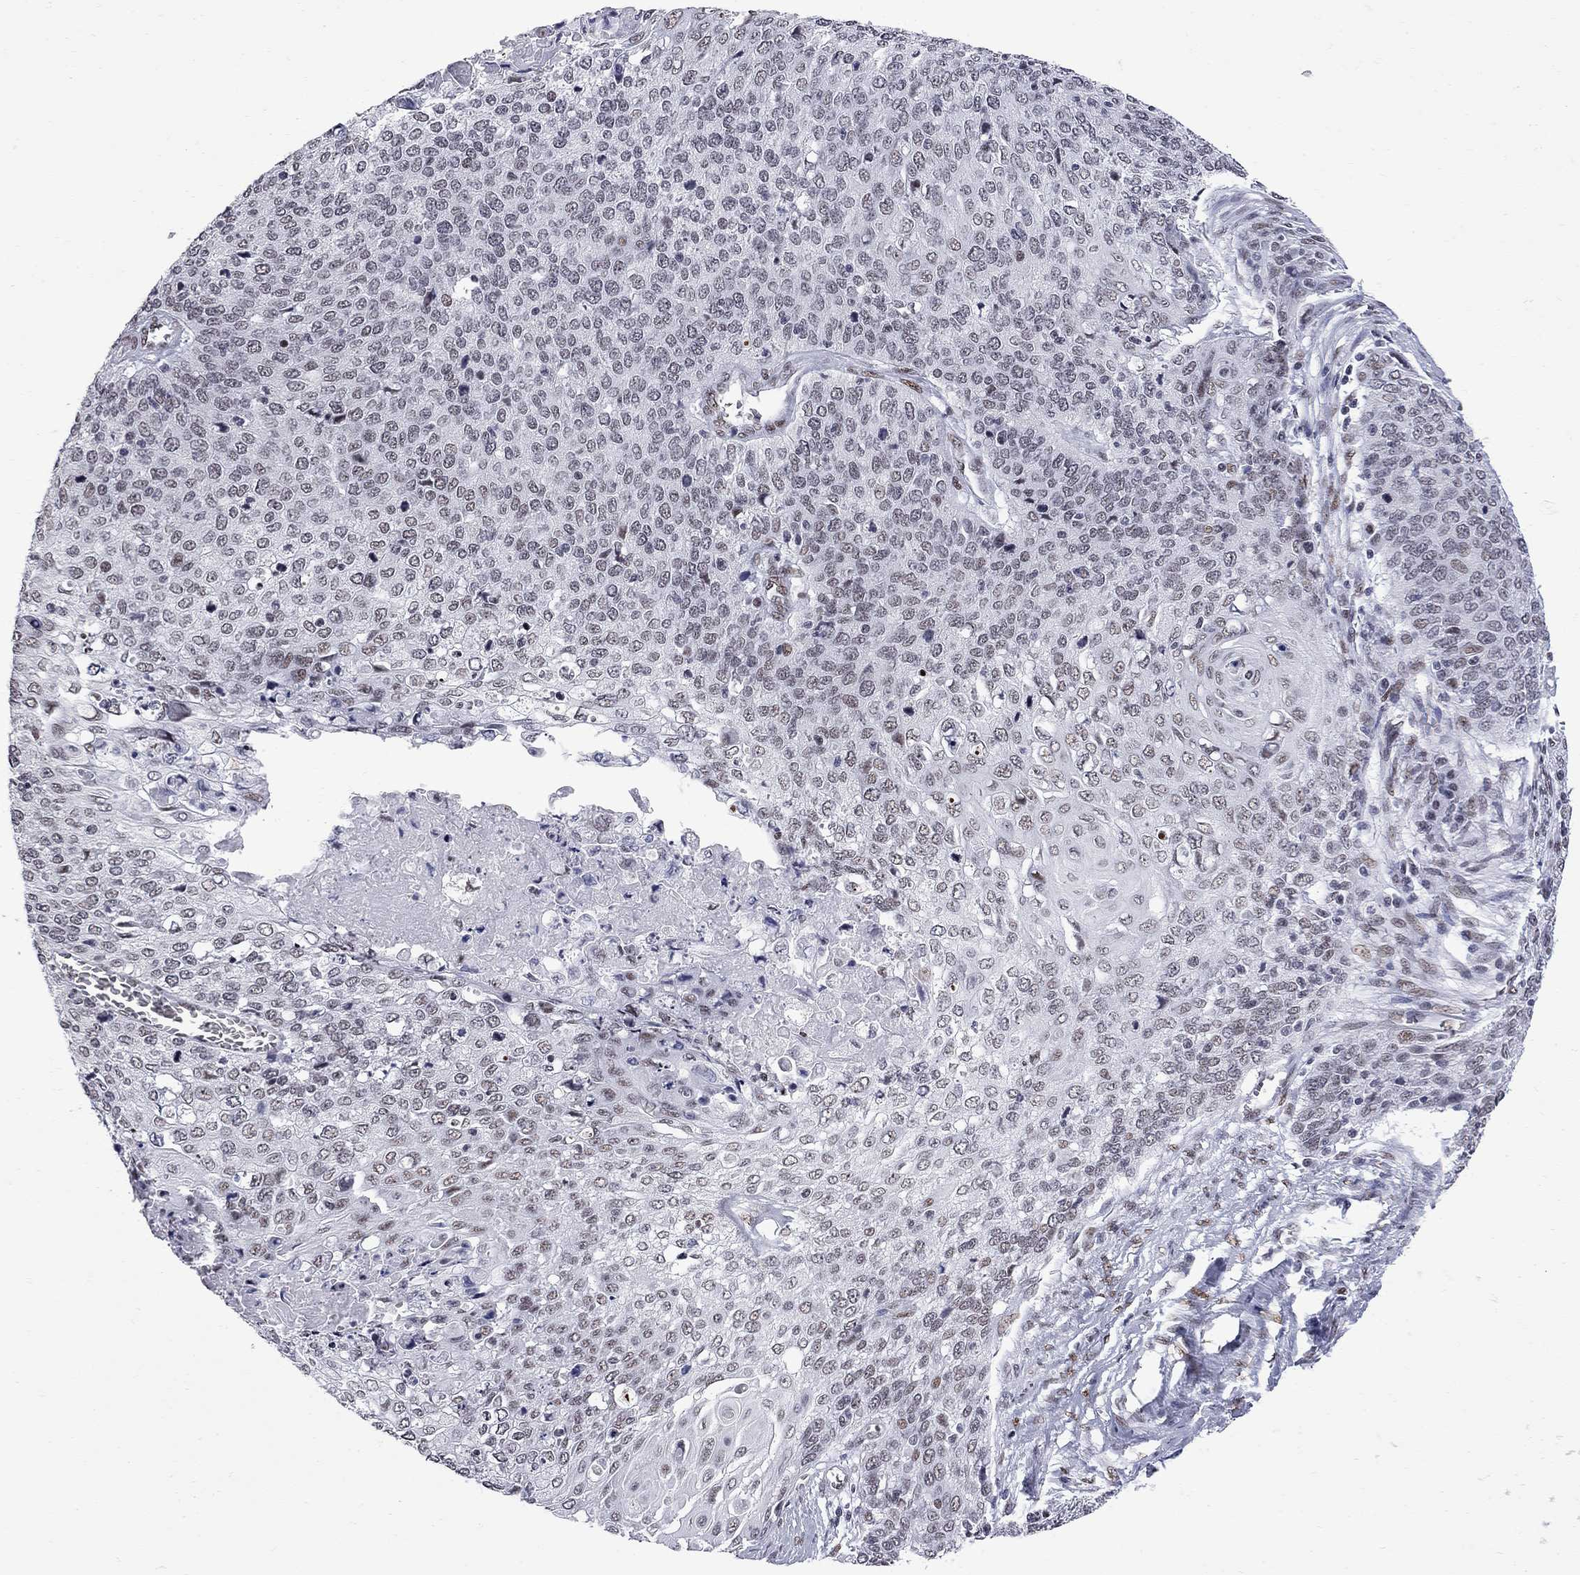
{"staining": {"intensity": "weak", "quantity": "<25%", "location": "nuclear"}, "tissue": "cervical cancer", "cell_type": "Tumor cells", "image_type": "cancer", "snomed": [{"axis": "morphology", "description": "Squamous cell carcinoma, NOS"}, {"axis": "topography", "description": "Cervix"}], "caption": "Immunohistochemical staining of cervical cancer (squamous cell carcinoma) shows no significant expression in tumor cells.", "gene": "ZBTB47", "patient": {"sex": "female", "age": 39}}